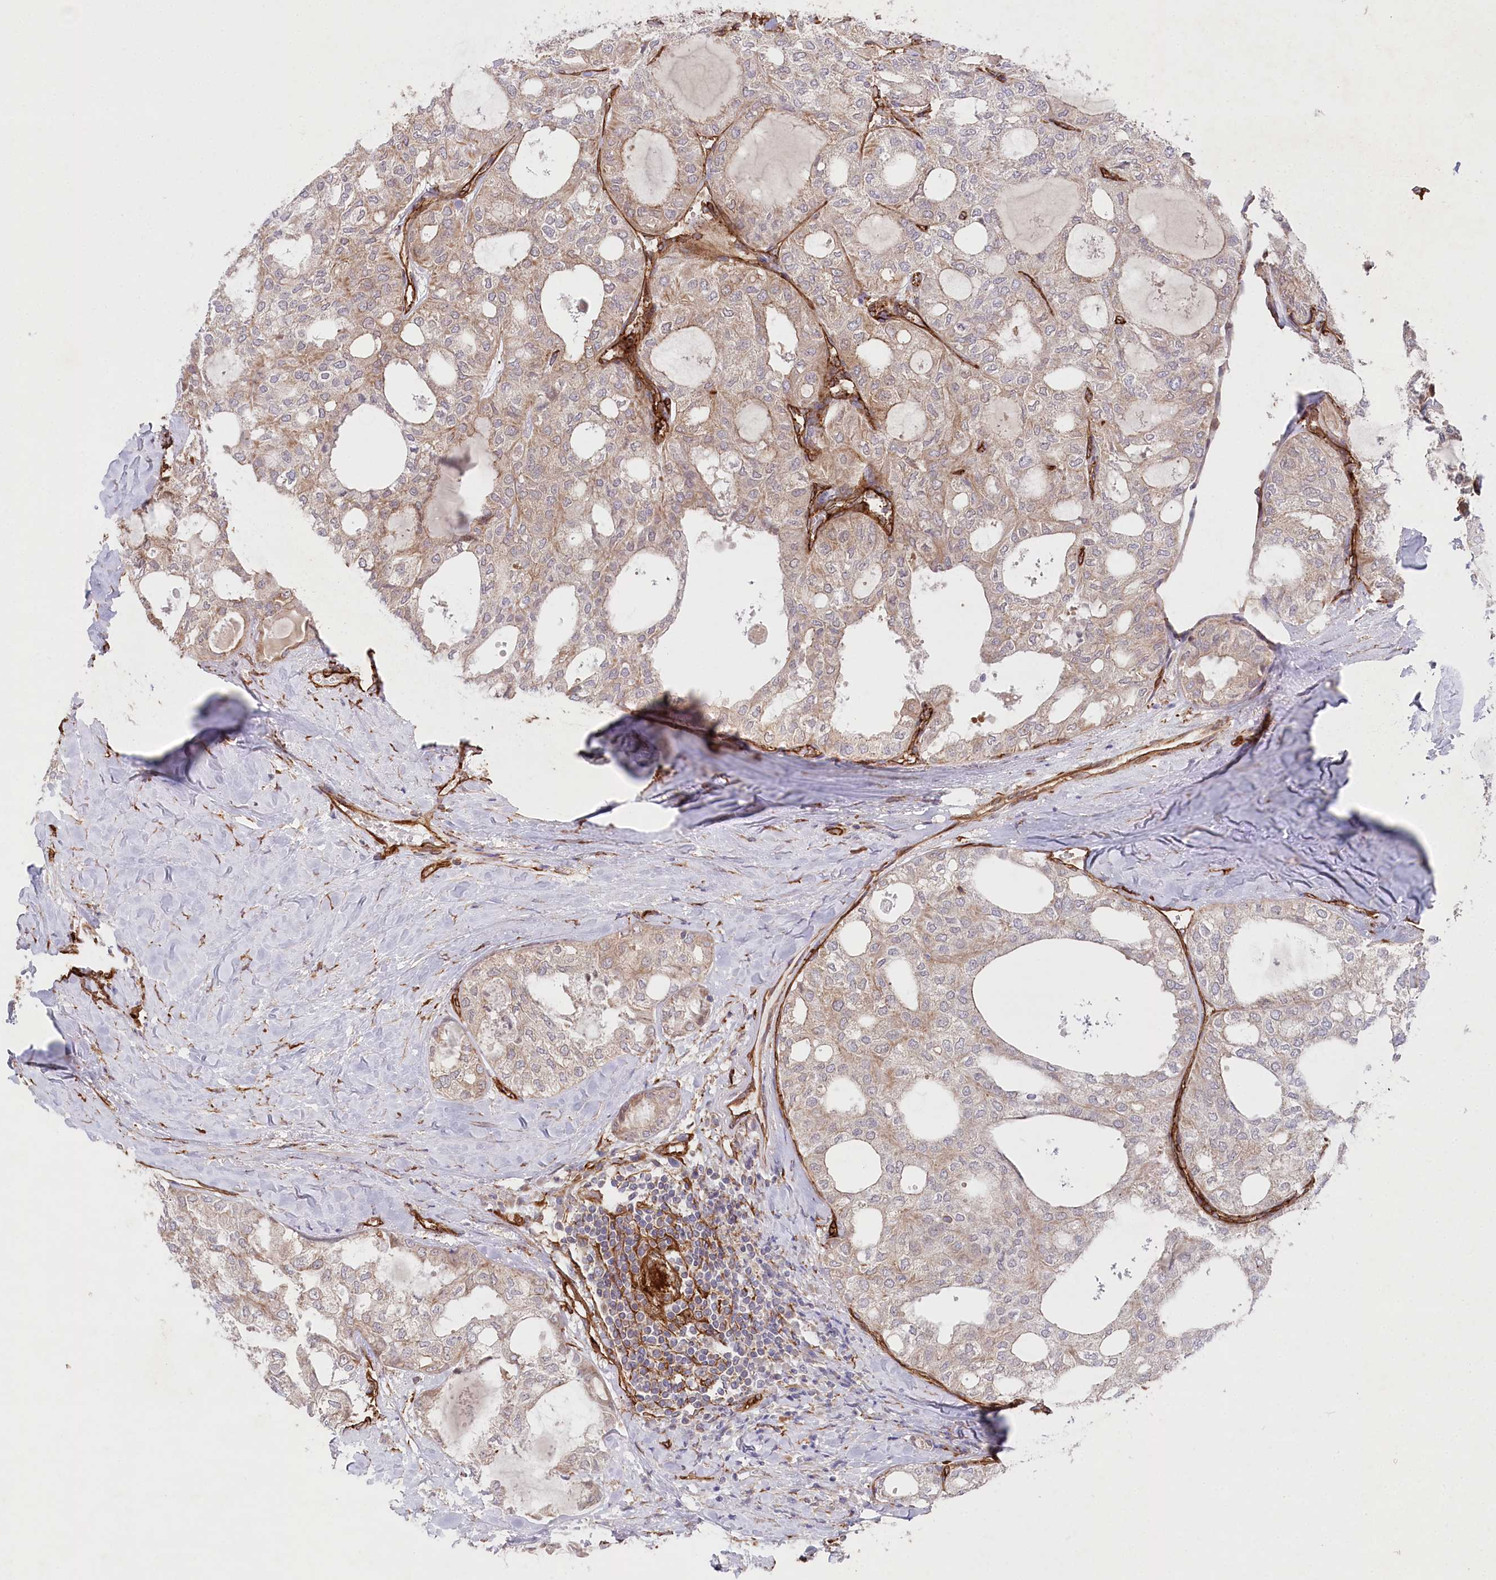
{"staining": {"intensity": "weak", "quantity": "25%-75%", "location": "cytoplasmic/membranous"}, "tissue": "thyroid cancer", "cell_type": "Tumor cells", "image_type": "cancer", "snomed": [{"axis": "morphology", "description": "Follicular adenoma carcinoma, NOS"}, {"axis": "topography", "description": "Thyroid gland"}], "caption": "High-magnification brightfield microscopy of thyroid cancer (follicular adenoma carcinoma) stained with DAB (3,3'-diaminobenzidine) (brown) and counterstained with hematoxylin (blue). tumor cells exhibit weak cytoplasmic/membranous expression is seen in approximately25%-75% of cells.", "gene": "MTPAP", "patient": {"sex": "male", "age": 75}}